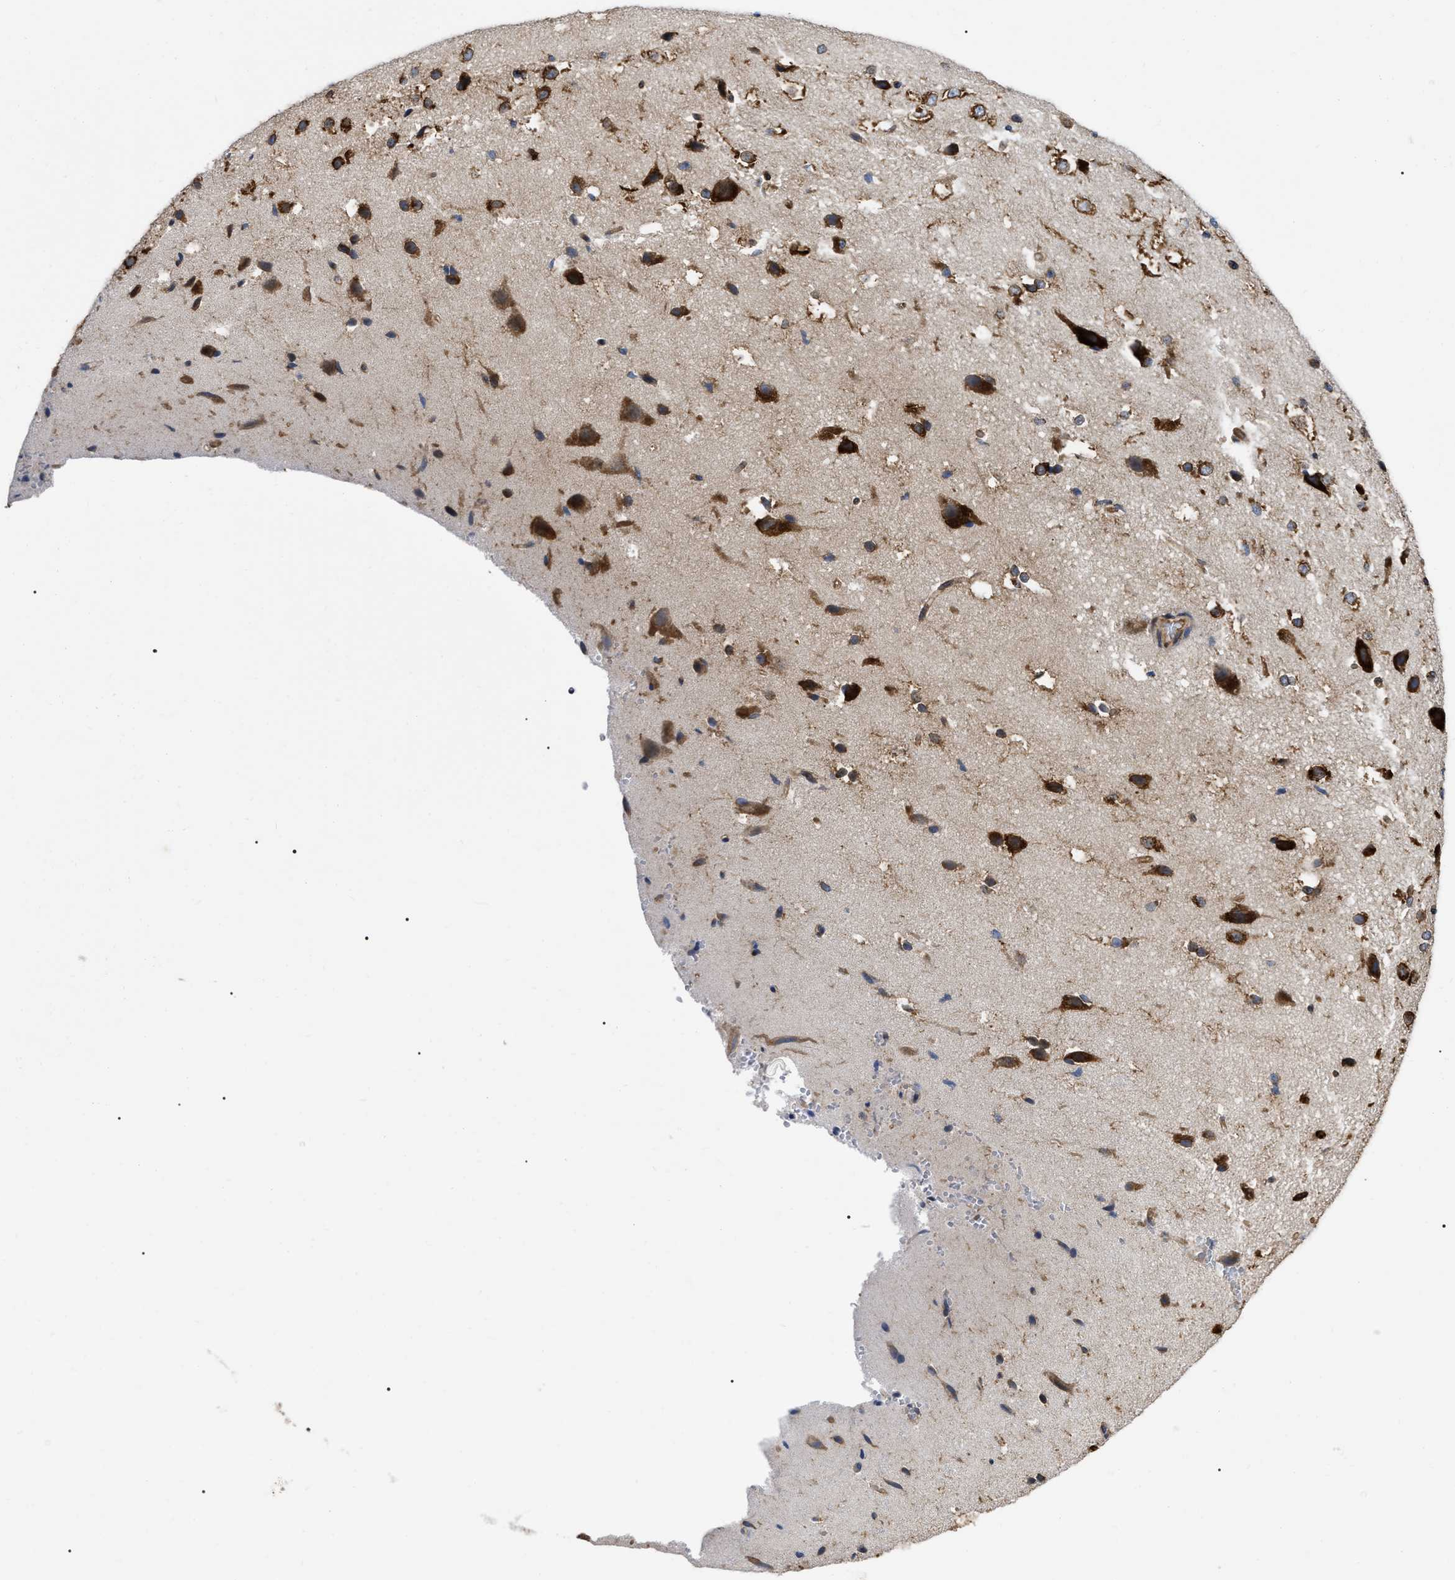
{"staining": {"intensity": "moderate", "quantity": ">75%", "location": "cytoplasmic/membranous"}, "tissue": "cerebral cortex", "cell_type": "Endothelial cells", "image_type": "normal", "snomed": [{"axis": "morphology", "description": "Normal tissue, NOS"}, {"axis": "morphology", "description": "Developmental malformation"}, {"axis": "topography", "description": "Cerebral cortex"}], "caption": "A medium amount of moderate cytoplasmic/membranous positivity is identified in approximately >75% of endothelial cells in normal cerebral cortex.", "gene": "FAM120A", "patient": {"sex": "female", "age": 30}}